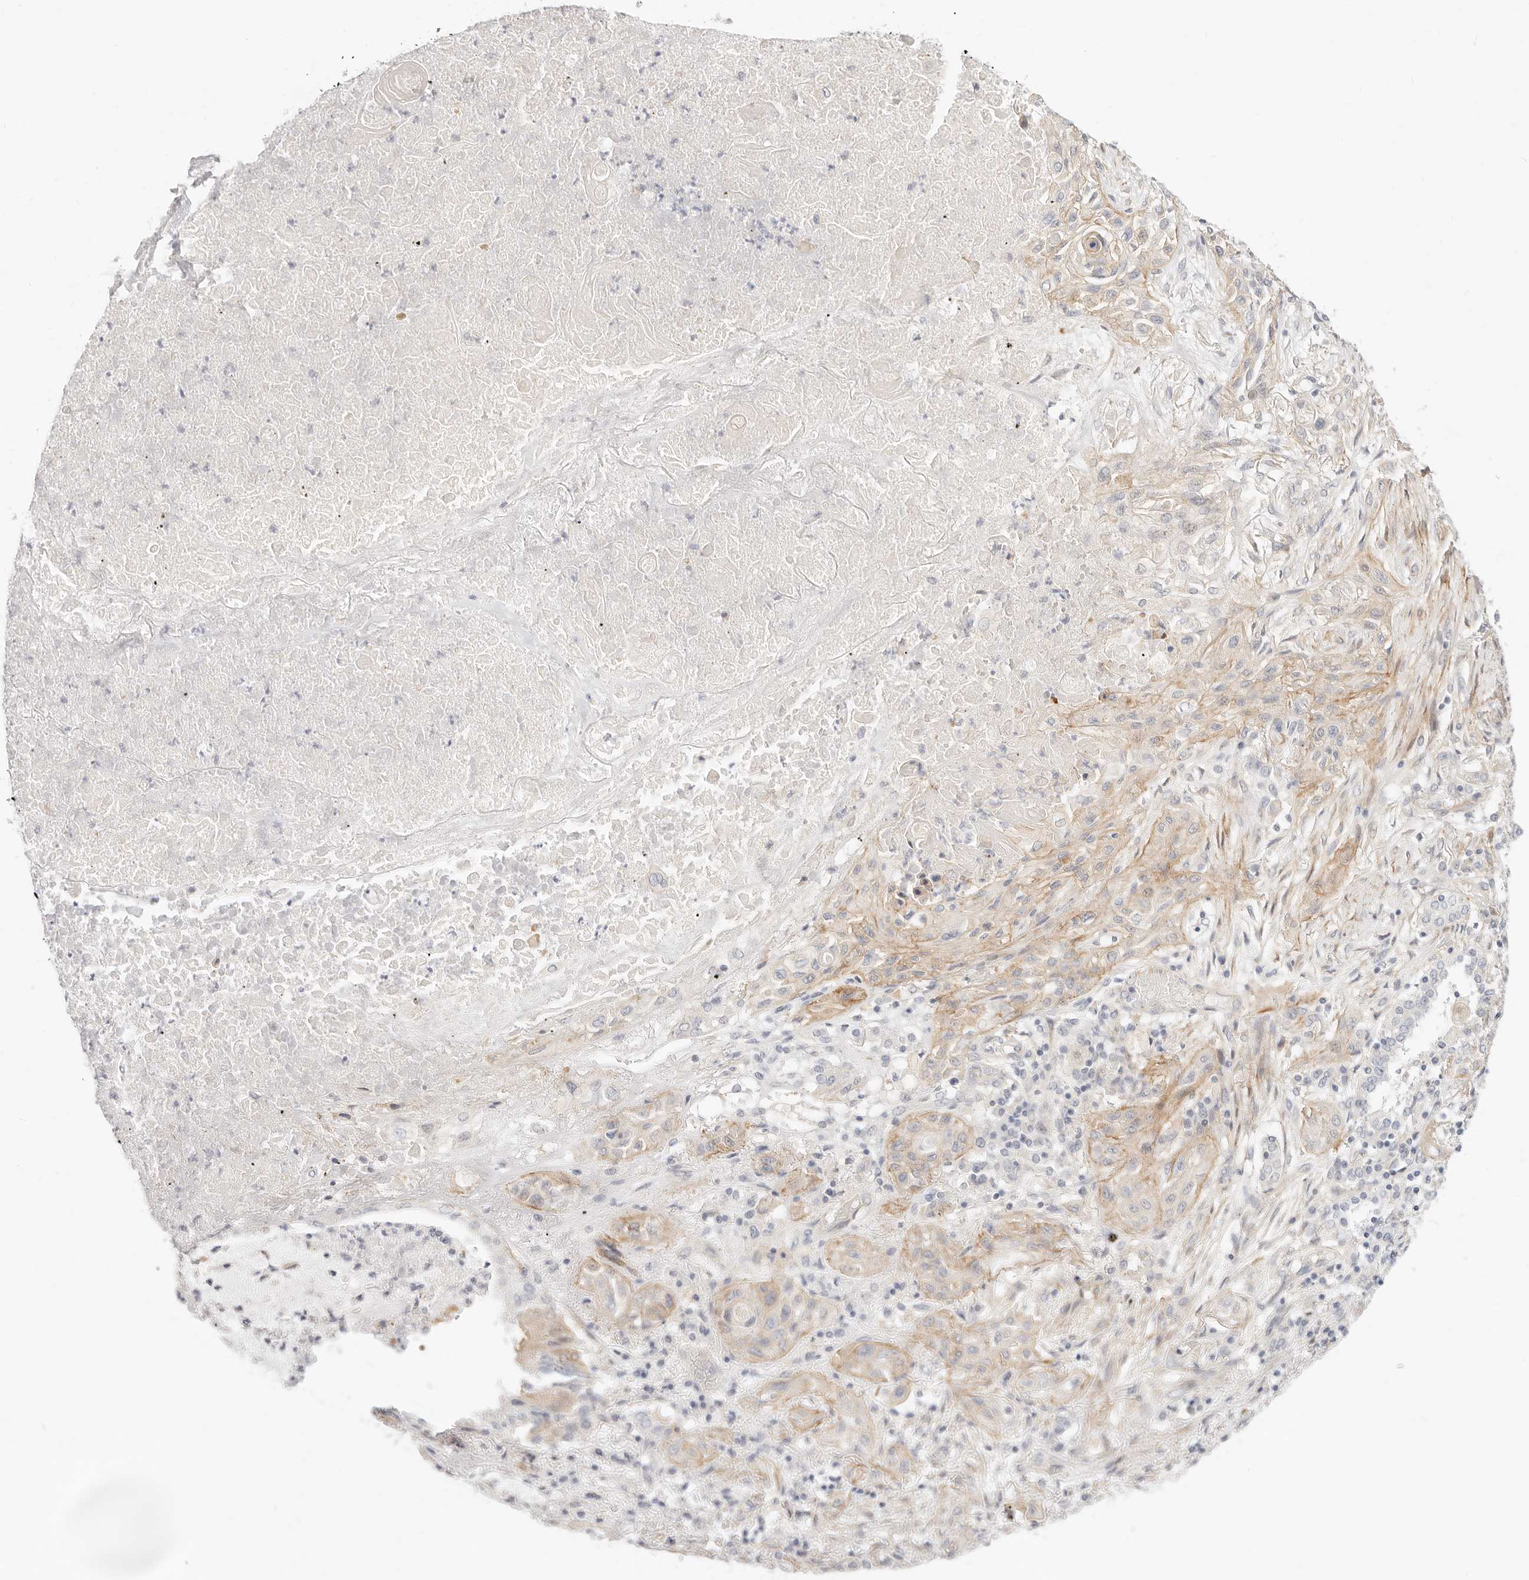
{"staining": {"intensity": "weak", "quantity": "25%-75%", "location": "cytoplasmic/membranous"}, "tissue": "lung cancer", "cell_type": "Tumor cells", "image_type": "cancer", "snomed": [{"axis": "morphology", "description": "Squamous cell carcinoma, NOS"}, {"axis": "topography", "description": "Lung"}], "caption": "An immunohistochemistry (IHC) histopathology image of neoplastic tissue is shown. Protein staining in brown labels weak cytoplasmic/membranous positivity in lung cancer within tumor cells. The staining is performed using DAB (3,3'-diaminobenzidine) brown chromogen to label protein expression. The nuclei are counter-stained blue using hematoxylin.", "gene": "UBXN10", "patient": {"sex": "female", "age": 47}}